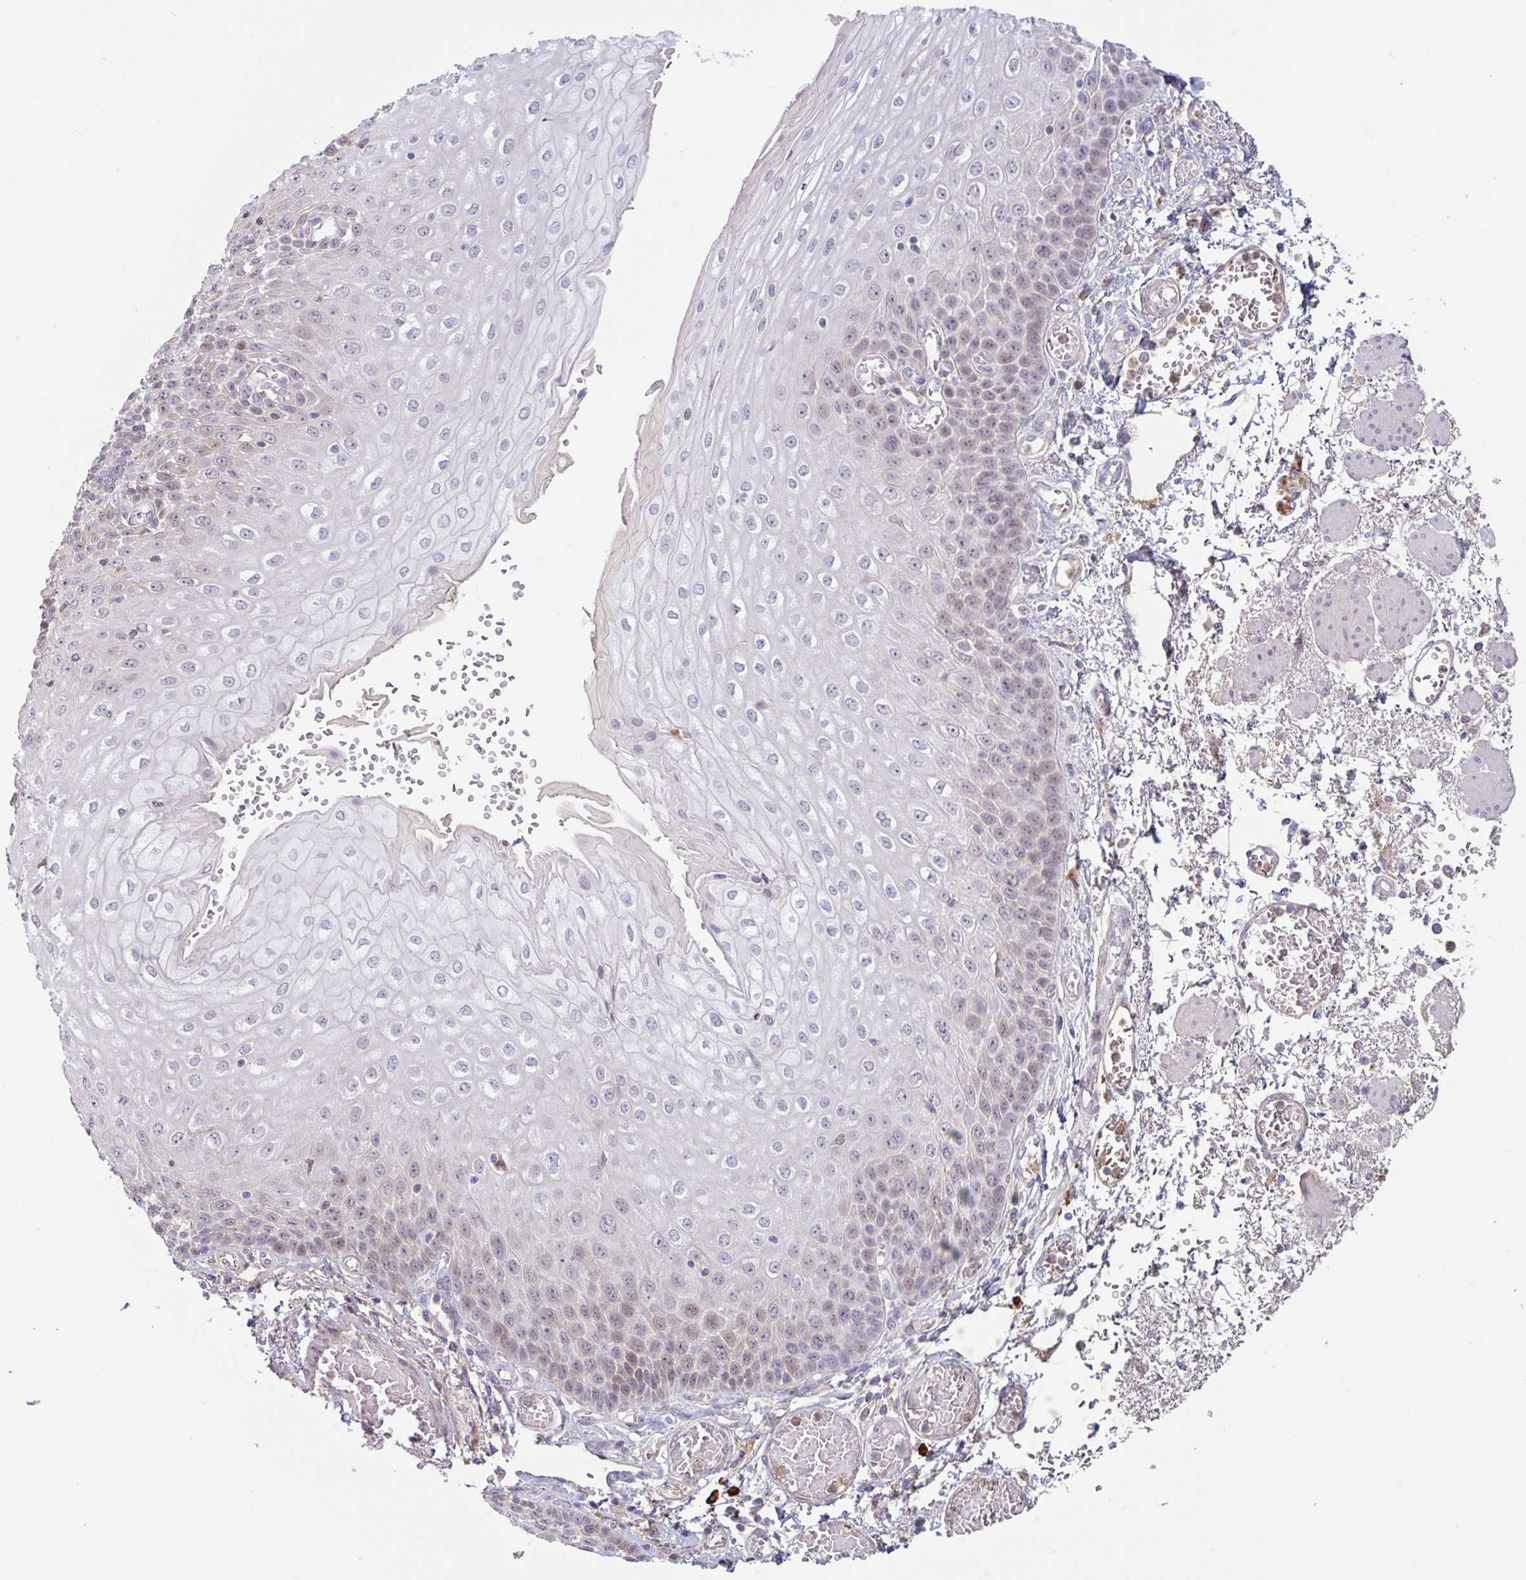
{"staining": {"intensity": "weak", "quantity": "25%-75%", "location": "nuclear"}, "tissue": "esophagus", "cell_type": "Squamous epithelial cells", "image_type": "normal", "snomed": [{"axis": "morphology", "description": "Normal tissue, NOS"}, {"axis": "morphology", "description": "Adenocarcinoma, NOS"}, {"axis": "topography", "description": "Esophagus"}], "caption": "Esophagus stained with immunohistochemistry reveals weak nuclear expression in about 25%-75% of squamous epithelial cells.", "gene": "TAF1D", "patient": {"sex": "male", "age": 81}}